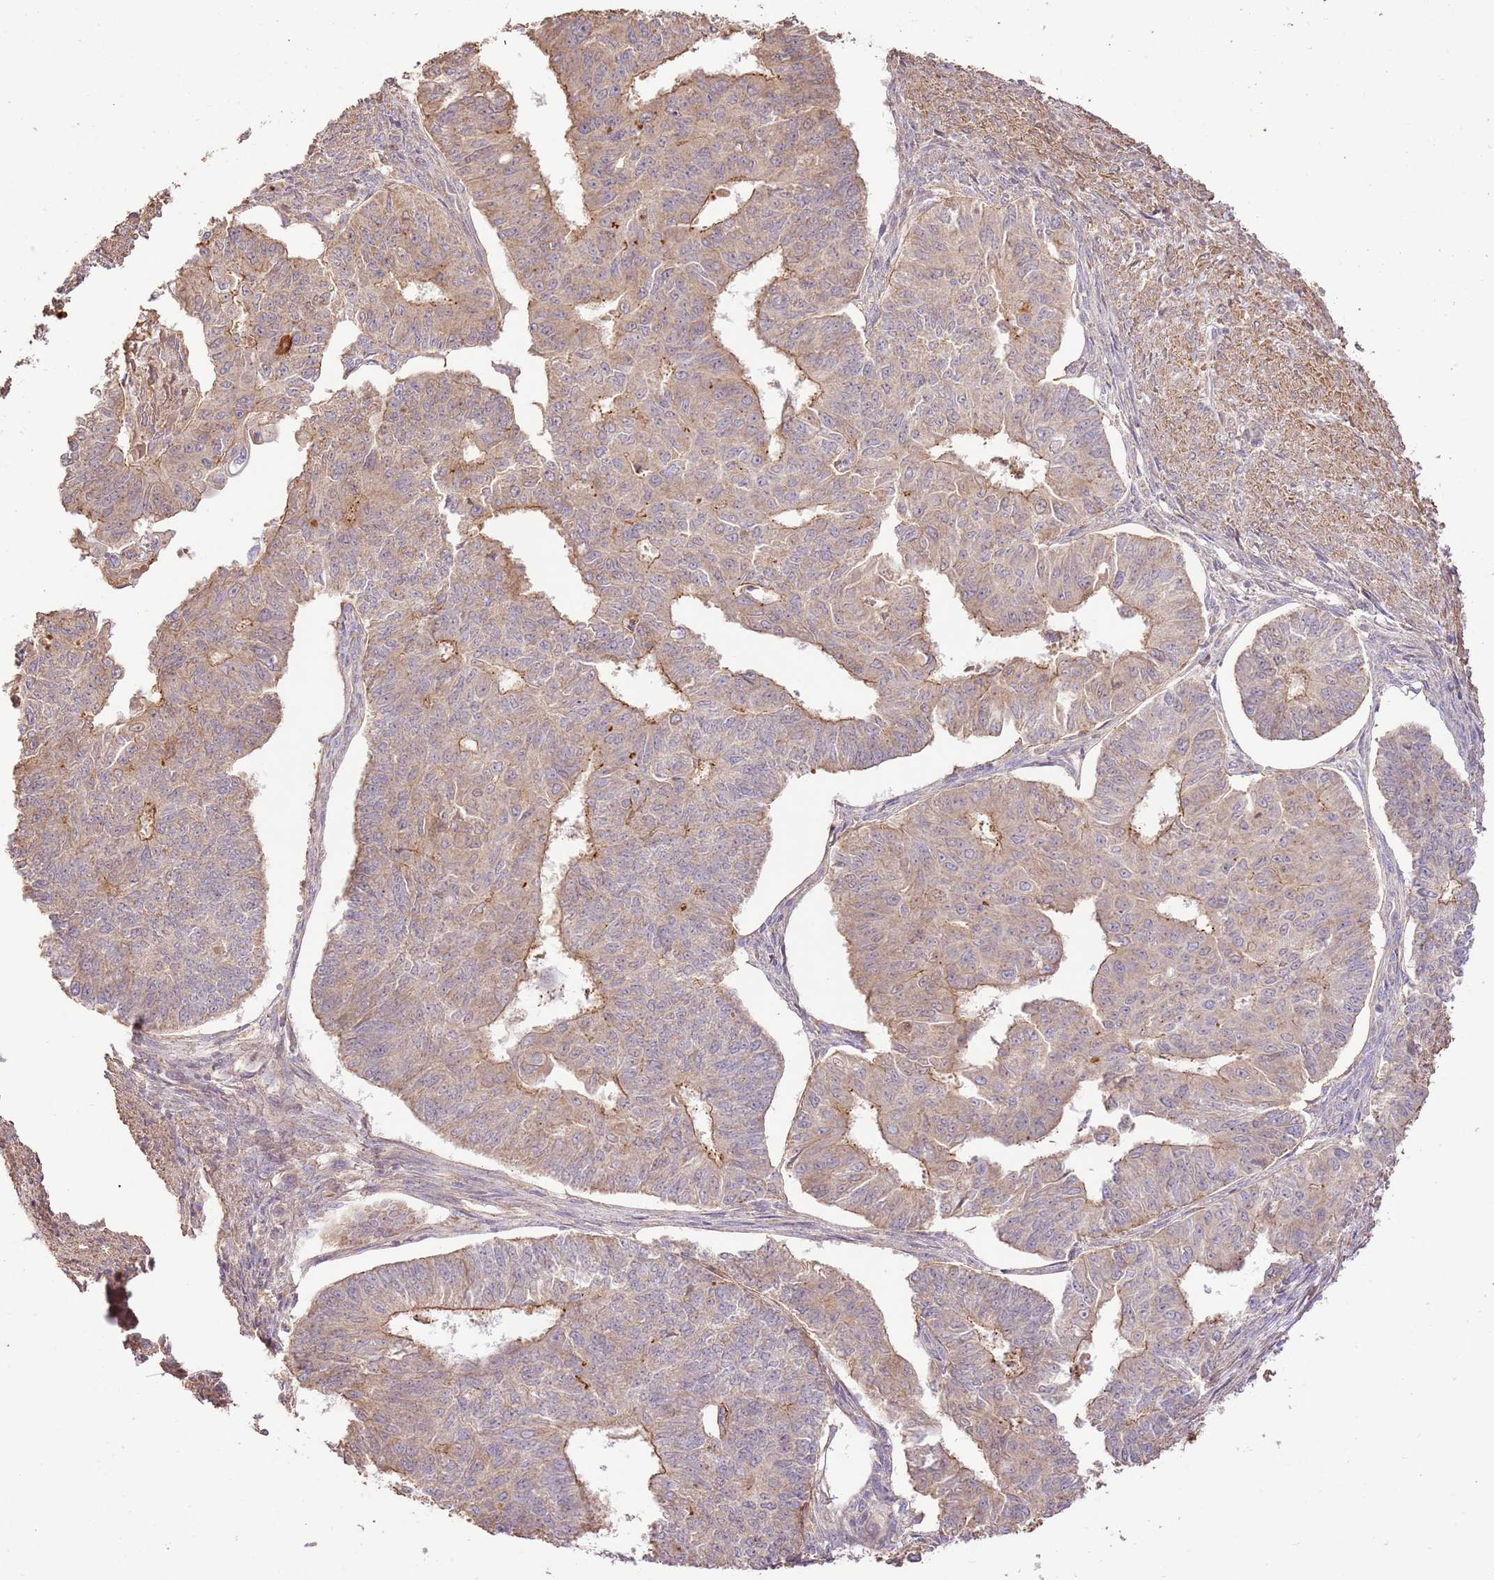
{"staining": {"intensity": "moderate", "quantity": "25%-75%", "location": "cytoplasmic/membranous"}, "tissue": "endometrial cancer", "cell_type": "Tumor cells", "image_type": "cancer", "snomed": [{"axis": "morphology", "description": "Adenocarcinoma, NOS"}, {"axis": "topography", "description": "Endometrium"}], "caption": "Human endometrial cancer stained with a brown dye displays moderate cytoplasmic/membranous positive positivity in about 25%-75% of tumor cells.", "gene": "CEP55", "patient": {"sex": "female", "age": 32}}